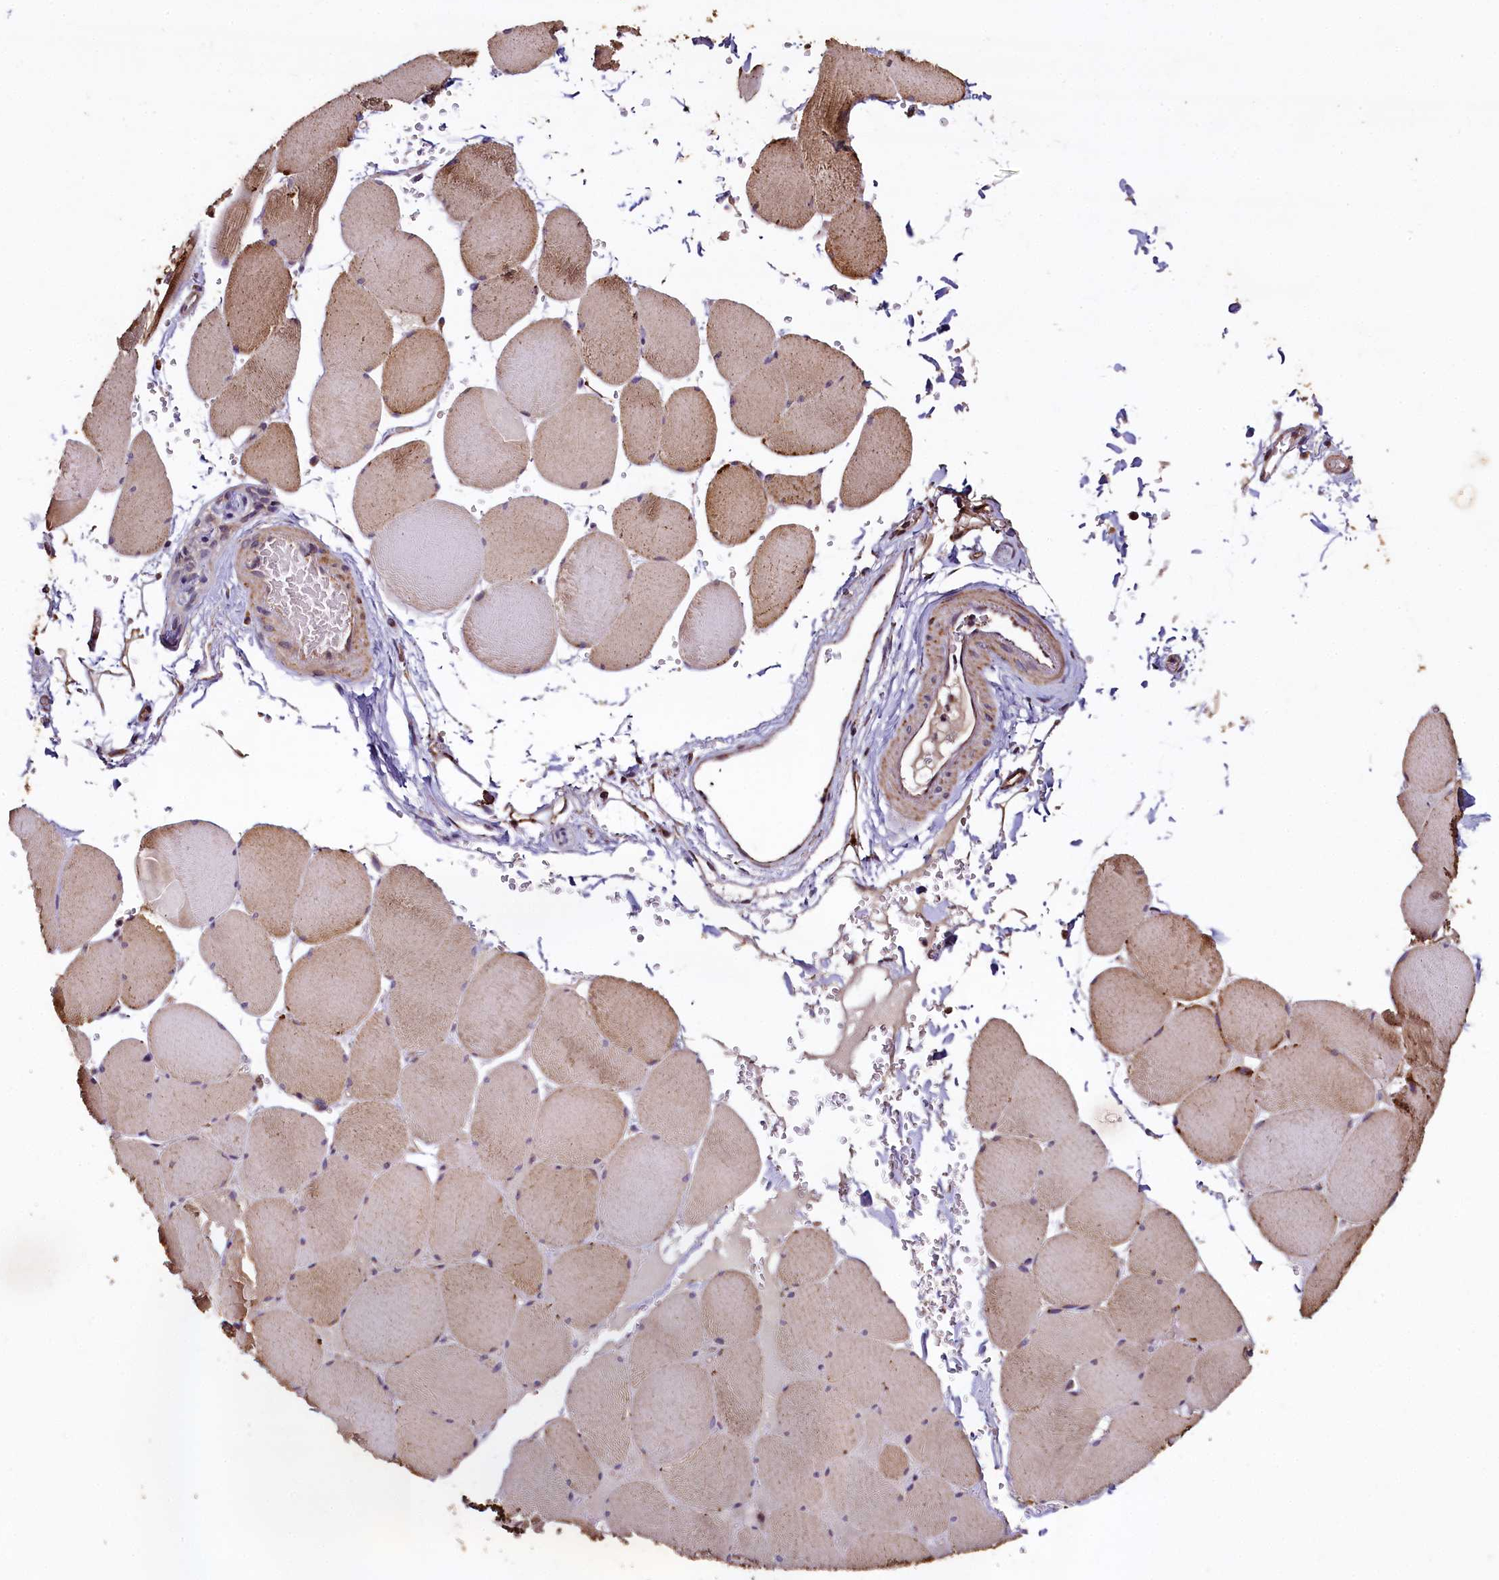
{"staining": {"intensity": "strong", "quantity": "25%-75%", "location": "cytoplasmic/membranous"}, "tissue": "skeletal muscle", "cell_type": "Myocytes", "image_type": "normal", "snomed": [{"axis": "morphology", "description": "Normal tissue, NOS"}, {"axis": "topography", "description": "Skeletal muscle"}, {"axis": "topography", "description": "Head-Neck"}], "caption": "DAB immunohistochemical staining of benign human skeletal muscle shows strong cytoplasmic/membranous protein expression in about 25%-75% of myocytes. The staining was performed using DAB, with brown indicating positive protein expression. Nuclei are stained blue with hematoxylin.", "gene": "COQ9", "patient": {"sex": "male", "age": 66}}